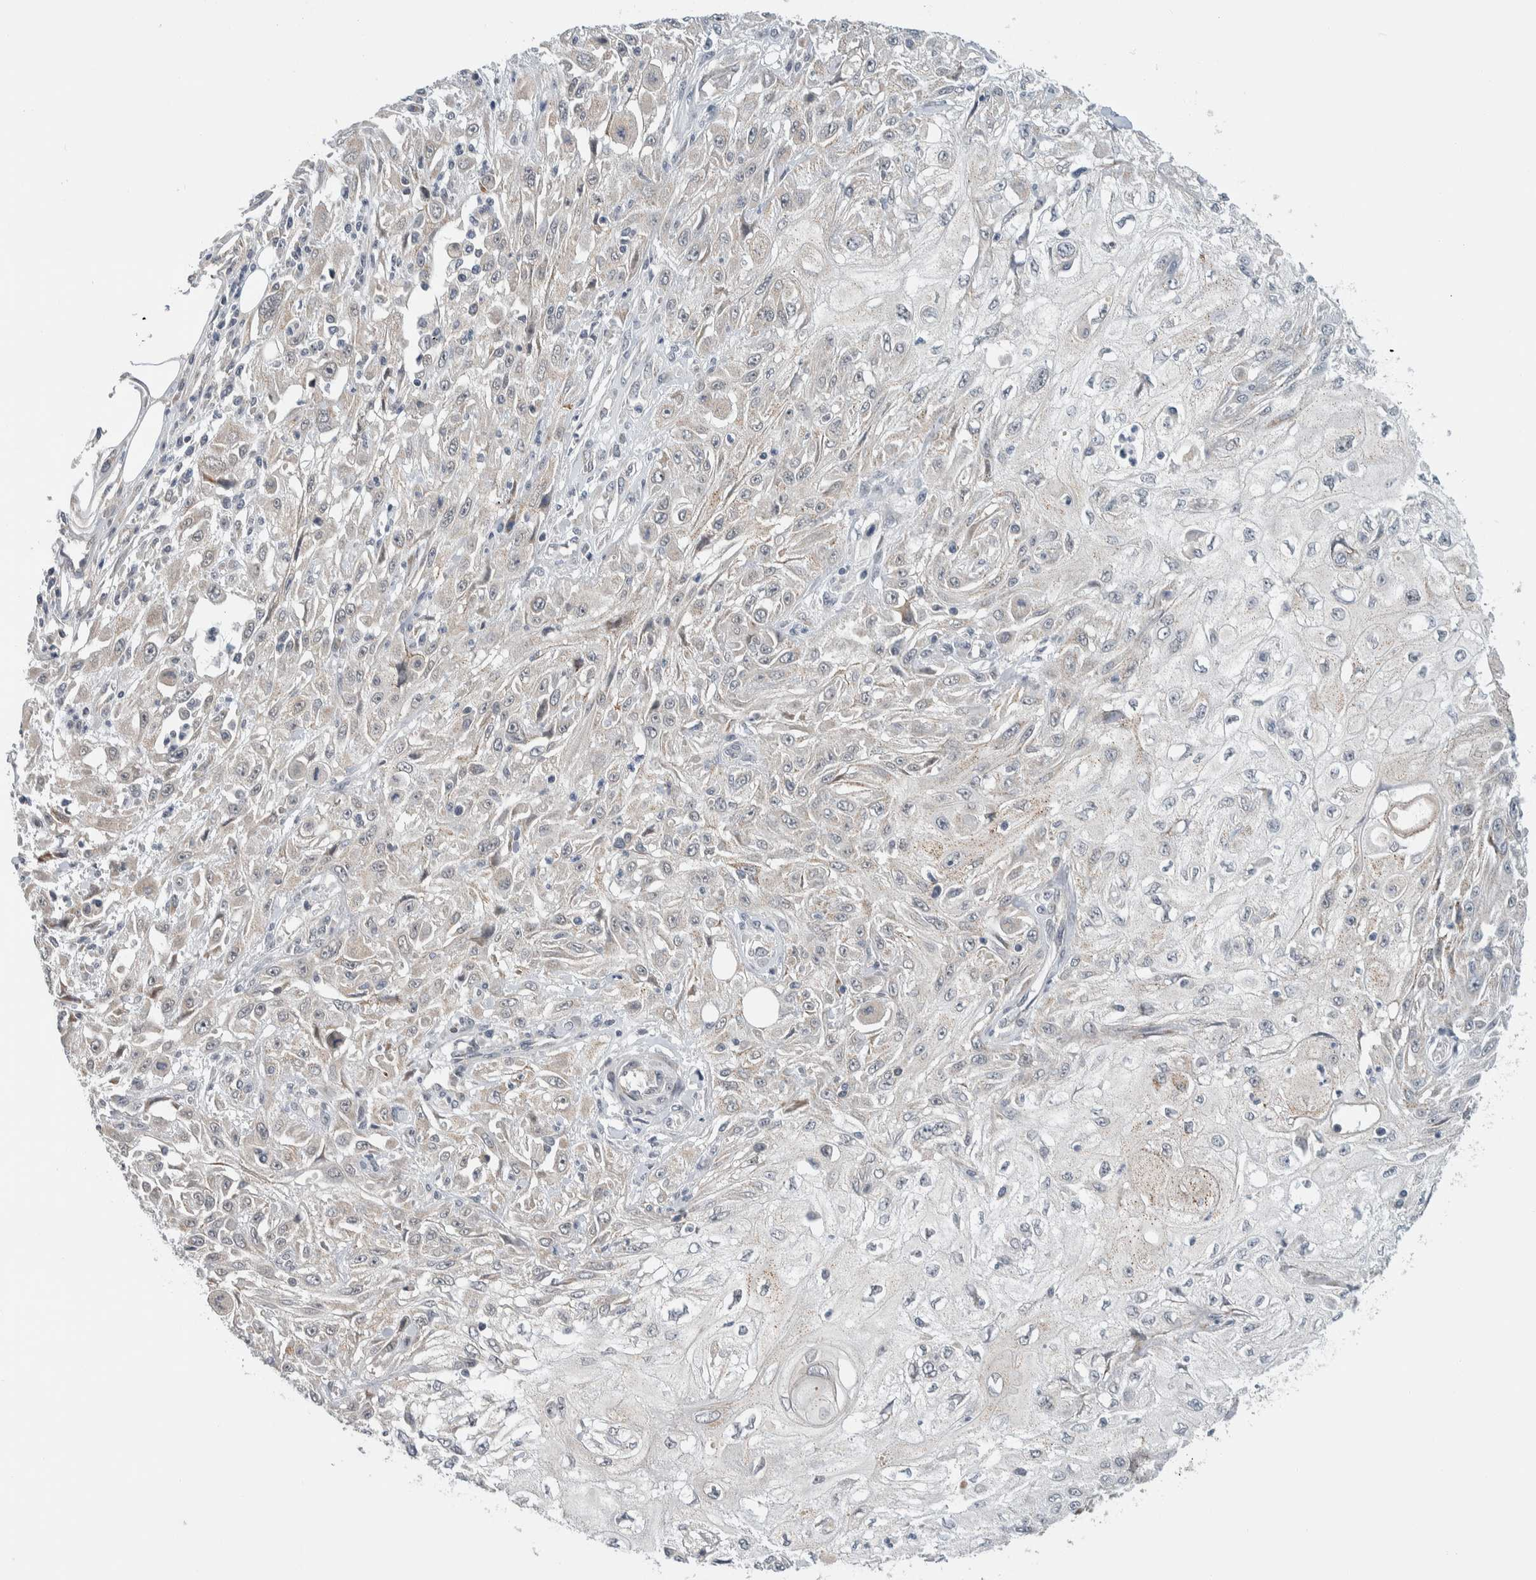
{"staining": {"intensity": "negative", "quantity": "none", "location": "none"}, "tissue": "skin cancer", "cell_type": "Tumor cells", "image_type": "cancer", "snomed": [{"axis": "morphology", "description": "Squamous cell carcinoma, NOS"}, {"axis": "morphology", "description": "Squamous cell carcinoma, metastatic, NOS"}, {"axis": "topography", "description": "Skin"}, {"axis": "topography", "description": "Lymph node"}], "caption": "DAB (3,3'-diaminobenzidine) immunohistochemical staining of metastatic squamous cell carcinoma (skin) displays no significant positivity in tumor cells.", "gene": "SHPK", "patient": {"sex": "male", "age": 75}}